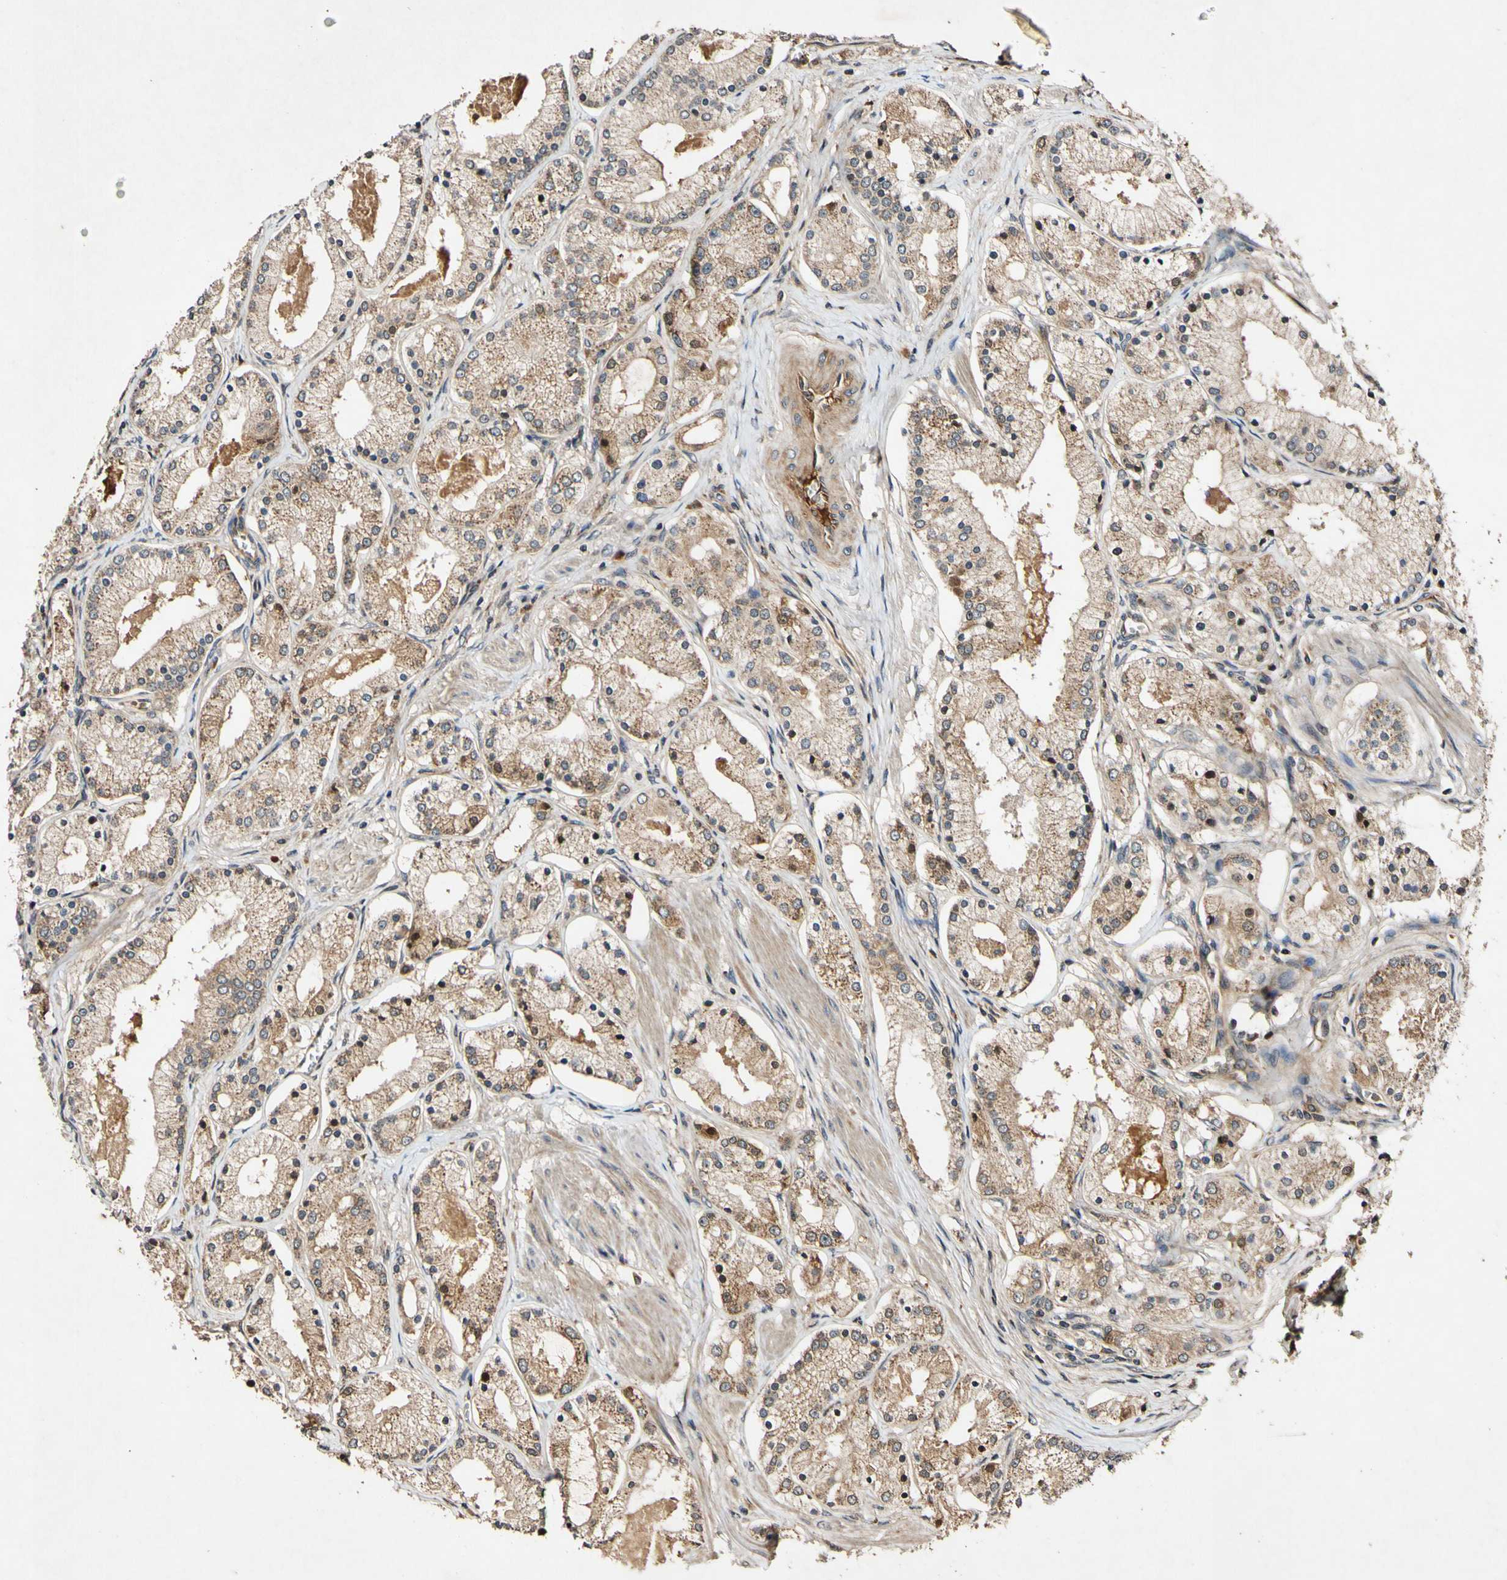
{"staining": {"intensity": "moderate", "quantity": ">75%", "location": "cytoplasmic/membranous"}, "tissue": "prostate cancer", "cell_type": "Tumor cells", "image_type": "cancer", "snomed": [{"axis": "morphology", "description": "Adenocarcinoma, High grade"}, {"axis": "topography", "description": "Prostate"}], "caption": "High-grade adenocarcinoma (prostate) stained with a protein marker demonstrates moderate staining in tumor cells.", "gene": "PLAT", "patient": {"sex": "male", "age": 66}}